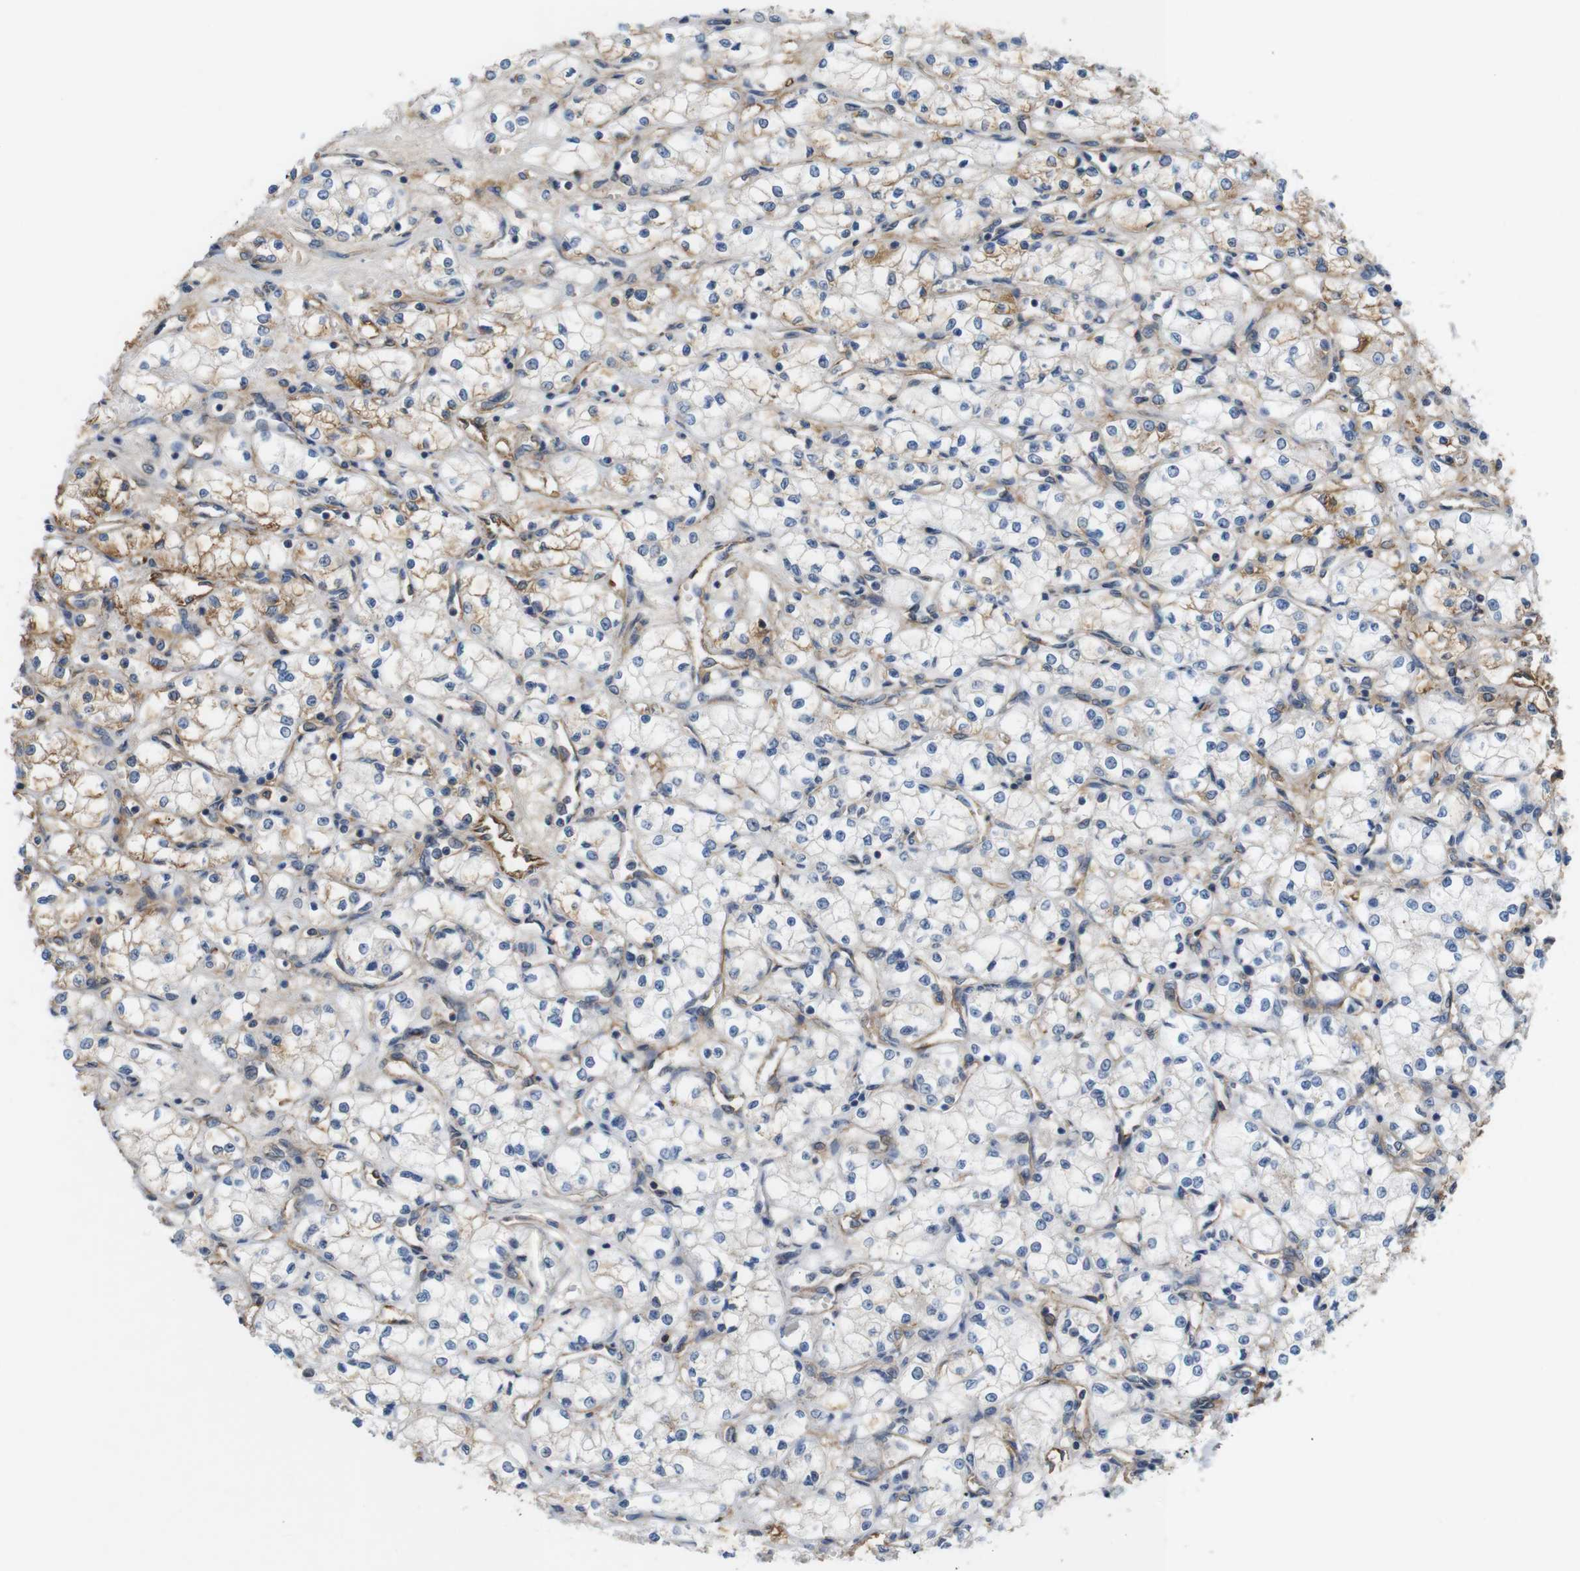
{"staining": {"intensity": "negative", "quantity": "none", "location": "none"}, "tissue": "renal cancer", "cell_type": "Tumor cells", "image_type": "cancer", "snomed": [{"axis": "morphology", "description": "Normal tissue, NOS"}, {"axis": "morphology", "description": "Adenocarcinoma, NOS"}, {"axis": "topography", "description": "Kidney"}], "caption": "DAB (3,3'-diaminobenzidine) immunohistochemical staining of human renal cancer (adenocarcinoma) reveals no significant positivity in tumor cells. The staining was performed using DAB (3,3'-diaminobenzidine) to visualize the protein expression in brown, while the nuclei were stained in blue with hematoxylin (Magnification: 20x).", "gene": "BVES", "patient": {"sex": "male", "age": 59}}